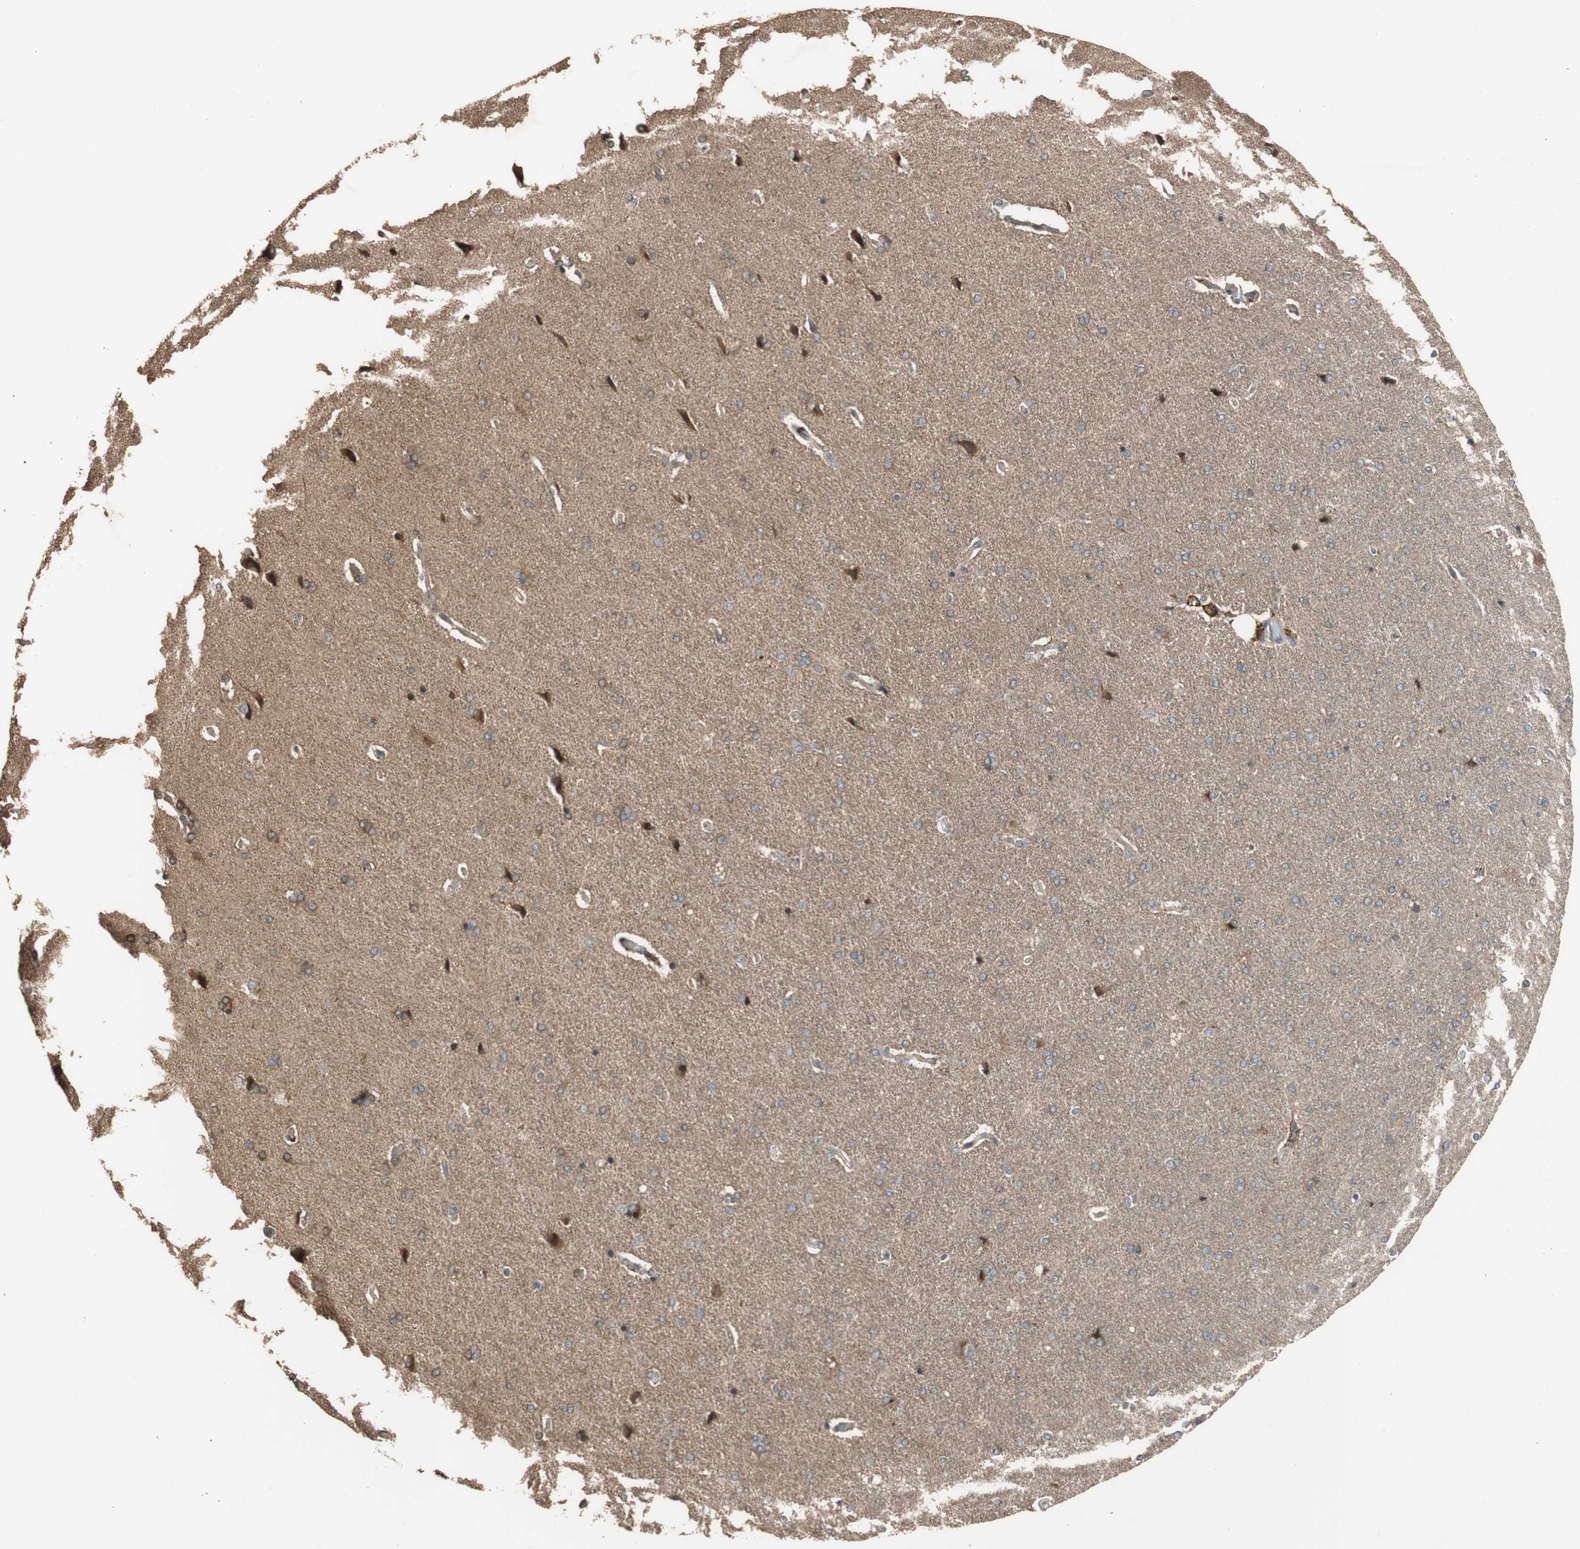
{"staining": {"intensity": "weak", "quantity": ">75%", "location": "cytoplasmic/membranous"}, "tissue": "cerebral cortex", "cell_type": "Endothelial cells", "image_type": "normal", "snomed": [{"axis": "morphology", "description": "Normal tissue, NOS"}, {"axis": "topography", "description": "Cerebral cortex"}], "caption": "This is an image of immunohistochemistry staining of normal cerebral cortex, which shows weak expression in the cytoplasmic/membranous of endothelial cells.", "gene": "MST1R", "patient": {"sex": "male", "age": 62}}